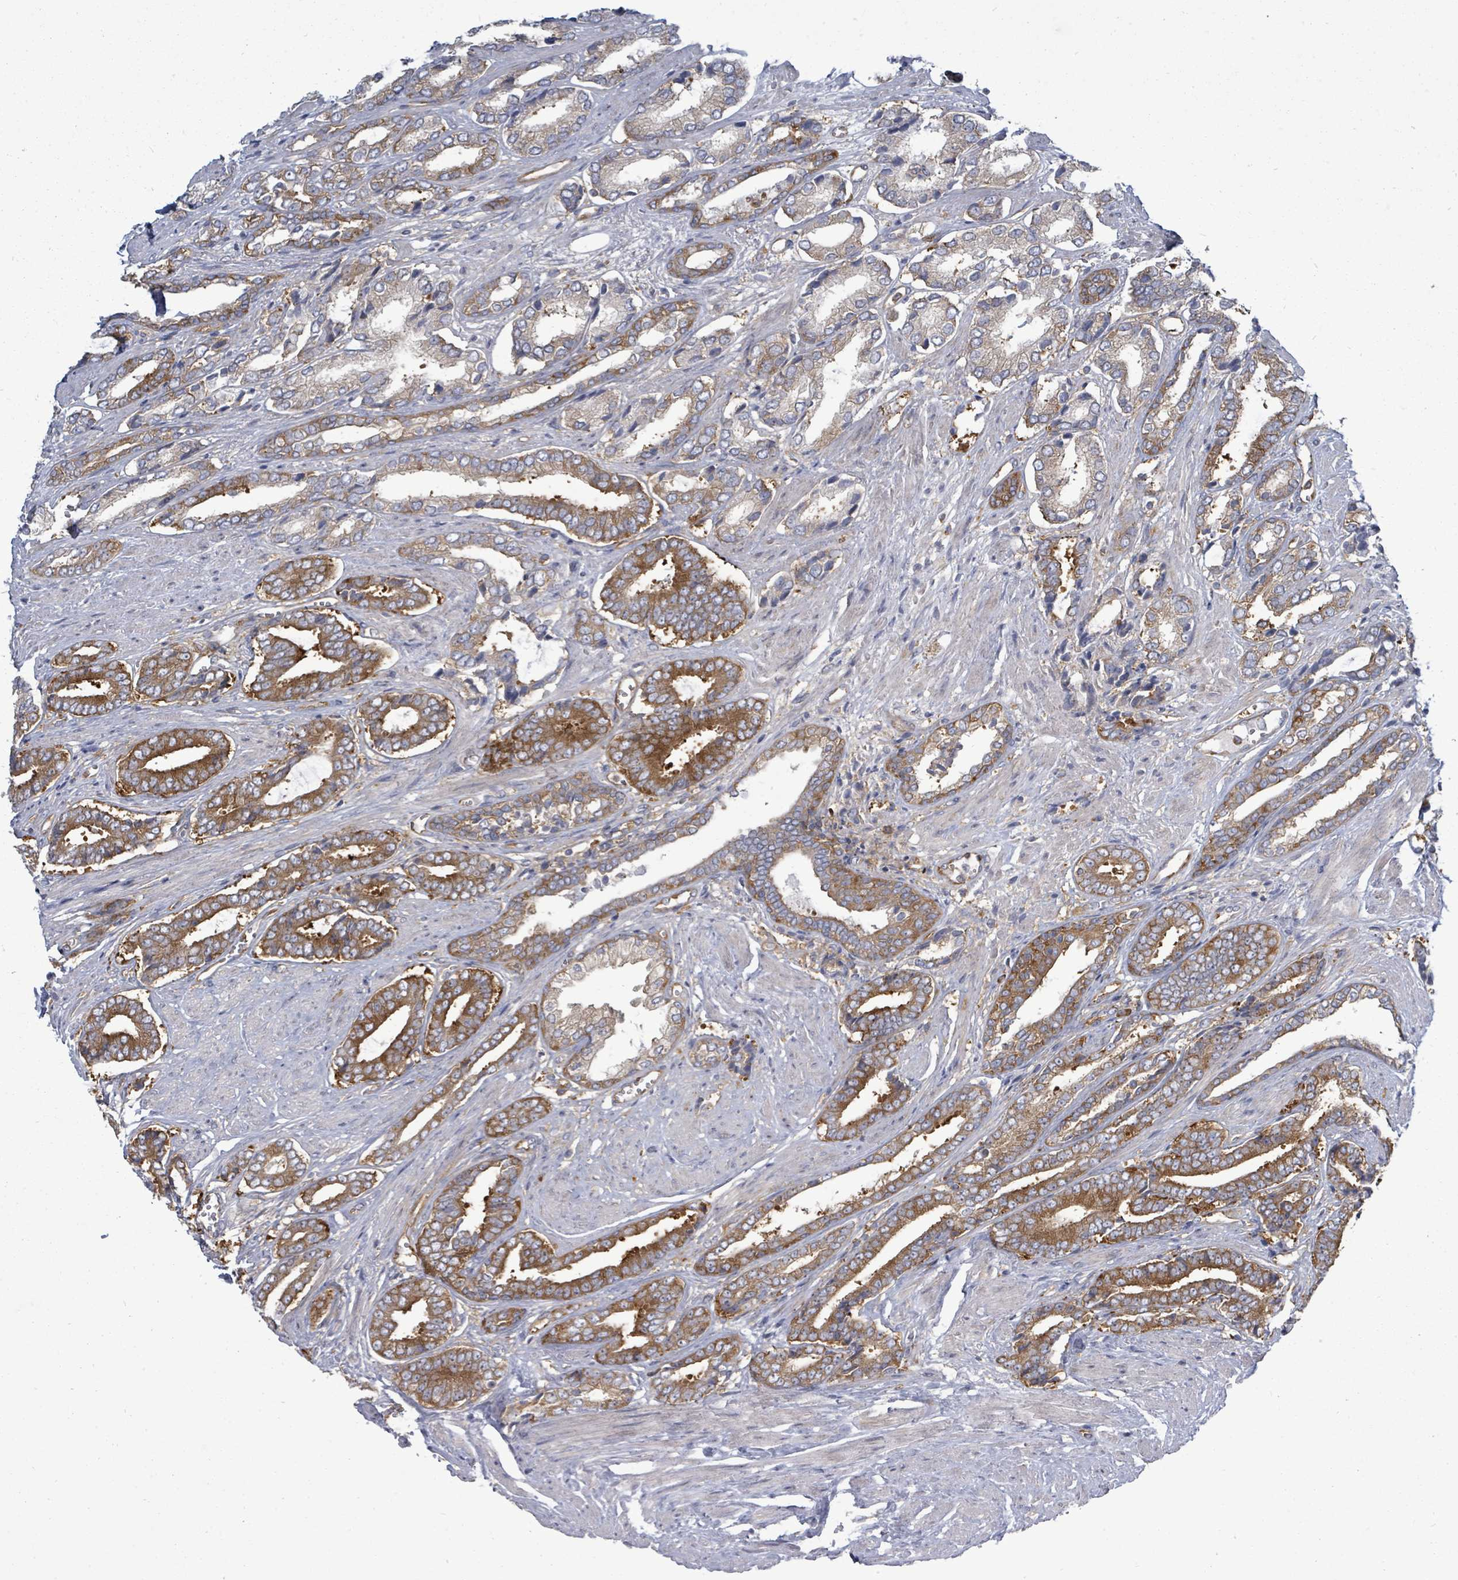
{"staining": {"intensity": "moderate", "quantity": "25%-75%", "location": "cytoplasmic/membranous"}, "tissue": "prostate cancer", "cell_type": "Tumor cells", "image_type": "cancer", "snomed": [{"axis": "morphology", "description": "Adenocarcinoma, NOS"}, {"axis": "topography", "description": "Prostate and seminal vesicle, NOS"}], "caption": "Tumor cells show medium levels of moderate cytoplasmic/membranous positivity in about 25%-75% of cells in prostate cancer (adenocarcinoma). The staining was performed using DAB, with brown indicating positive protein expression. Nuclei are stained blue with hematoxylin.", "gene": "EIF3C", "patient": {"sex": "male", "age": 76}}